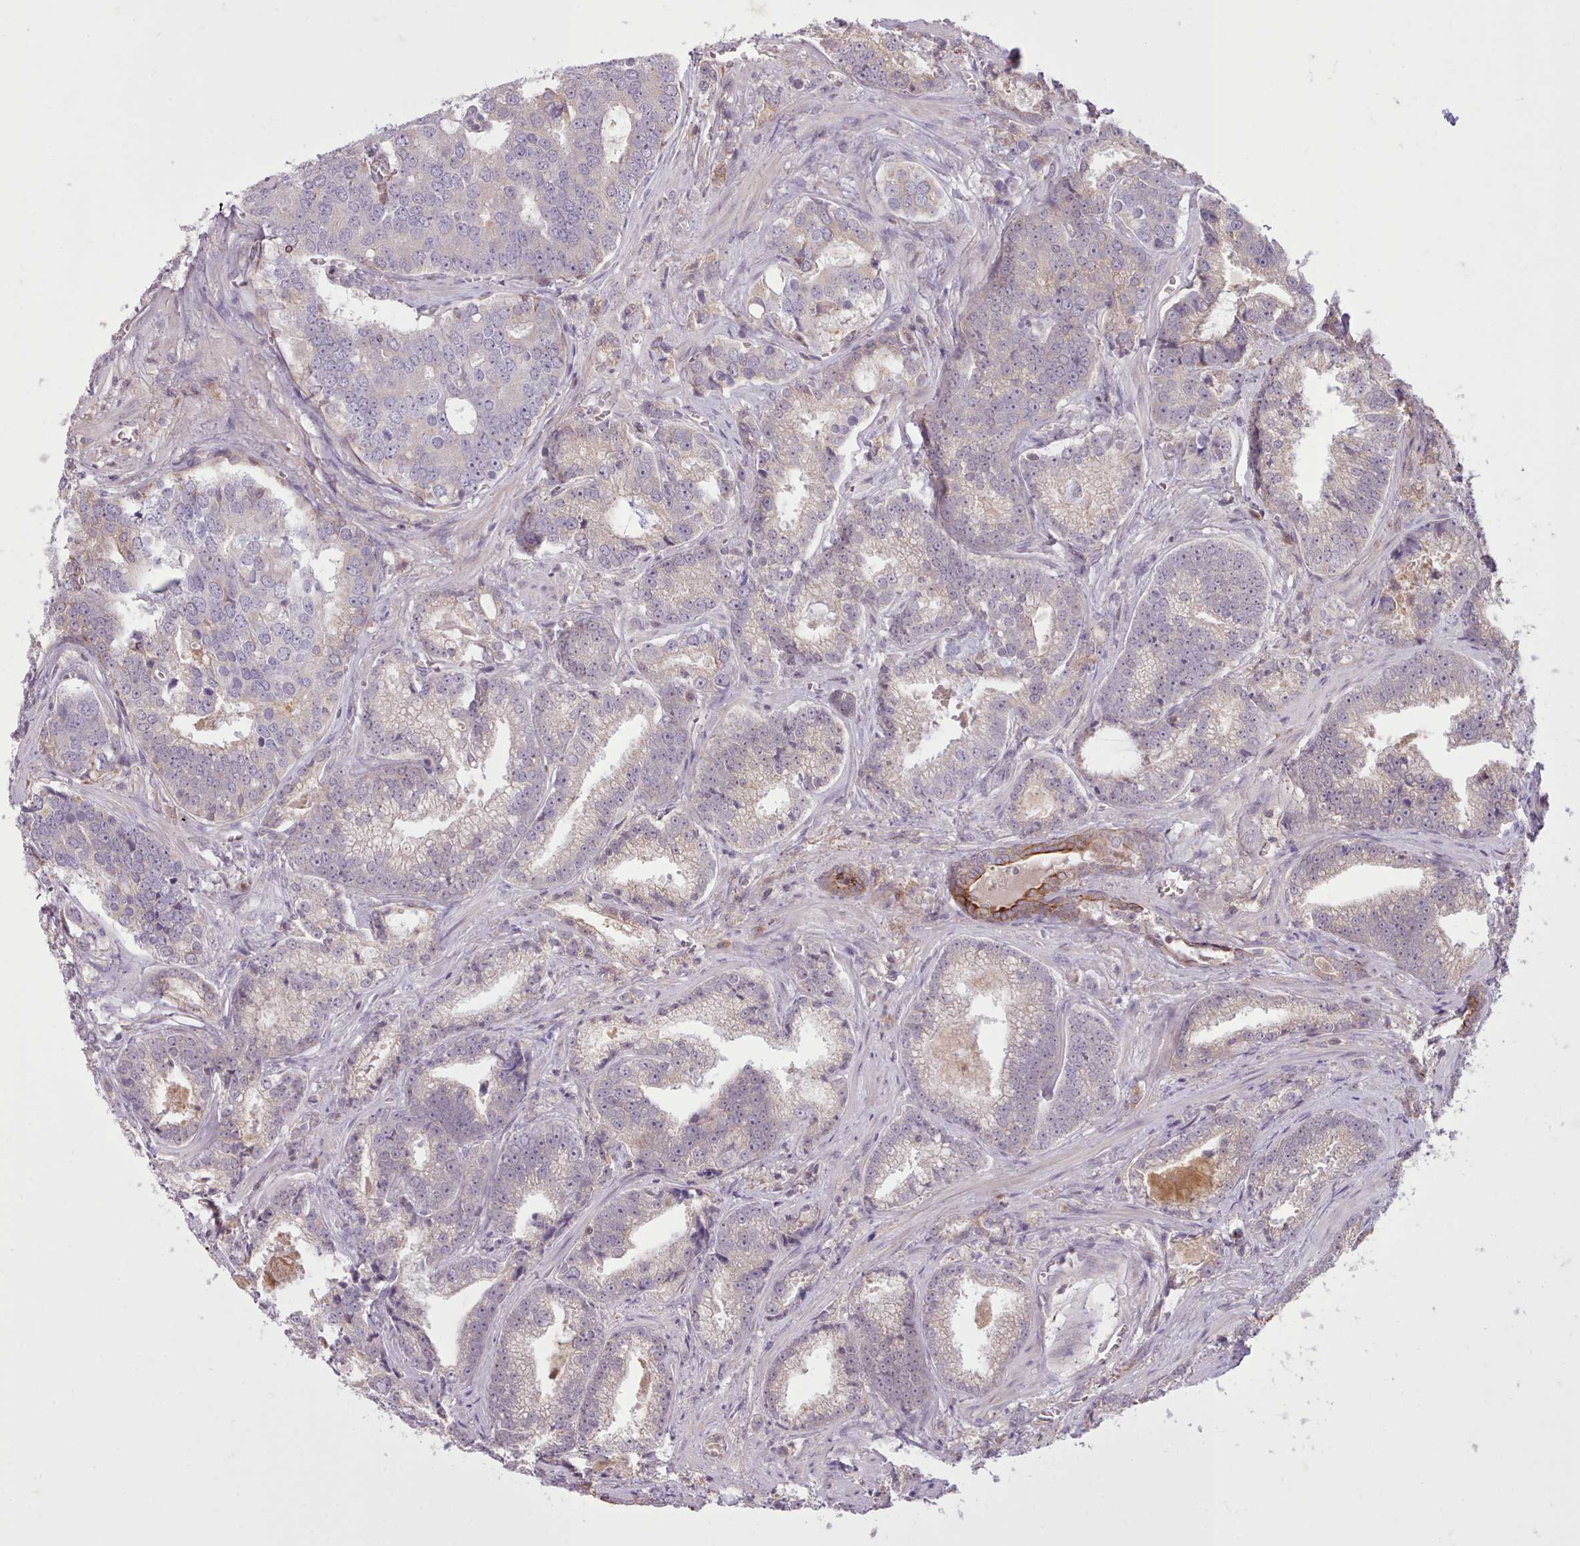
{"staining": {"intensity": "weak", "quantity": "<25%", "location": "cytoplasmic/membranous"}, "tissue": "prostate cancer", "cell_type": "Tumor cells", "image_type": "cancer", "snomed": [{"axis": "morphology", "description": "Adenocarcinoma, High grade"}, {"axis": "topography", "description": "Prostate"}], "caption": "High-grade adenocarcinoma (prostate) stained for a protein using immunohistochemistry demonstrates no positivity tumor cells.", "gene": "NMRK1", "patient": {"sex": "male", "age": 67}}